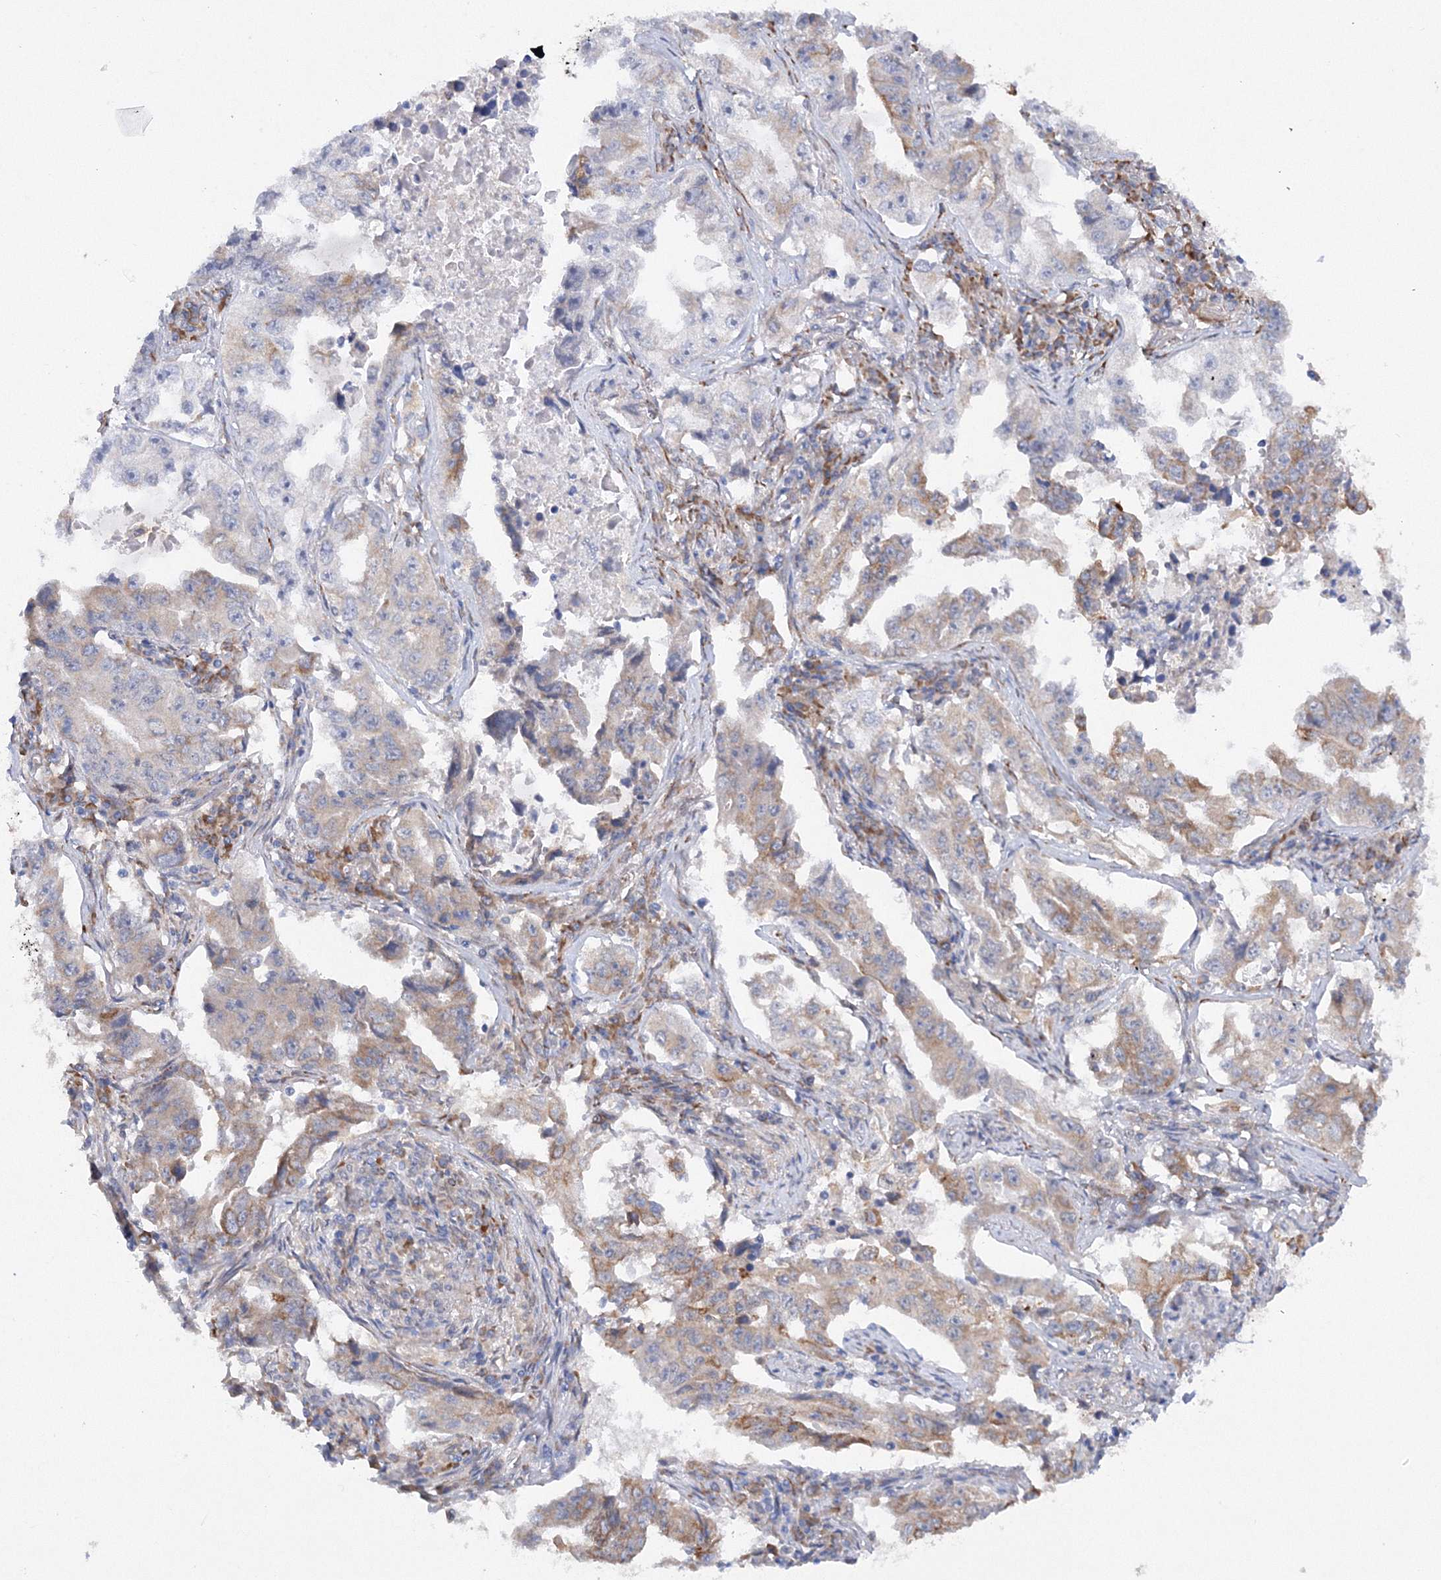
{"staining": {"intensity": "moderate", "quantity": "<25%", "location": "cytoplasmic/membranous"}, "tissue": "lung cancer", "cell_type": "Tumor cells", "image_type": "cancer", "snomed": [{"axis": "morphology", "description": "Adenocarcinoma, NOS"}, {"axis": "topography", "description": "Lung"}], "caption": "Protein staining demonstrates moderate cytoplasmic/membranous positivity in about <25% of tumor cells in lung cancer (adenocarcinoma). Ihc stains the protein in brown and the nuclei are stained blue.", "gene": "DIS3L2", "patient": {"sex": "female", "age": 51}}